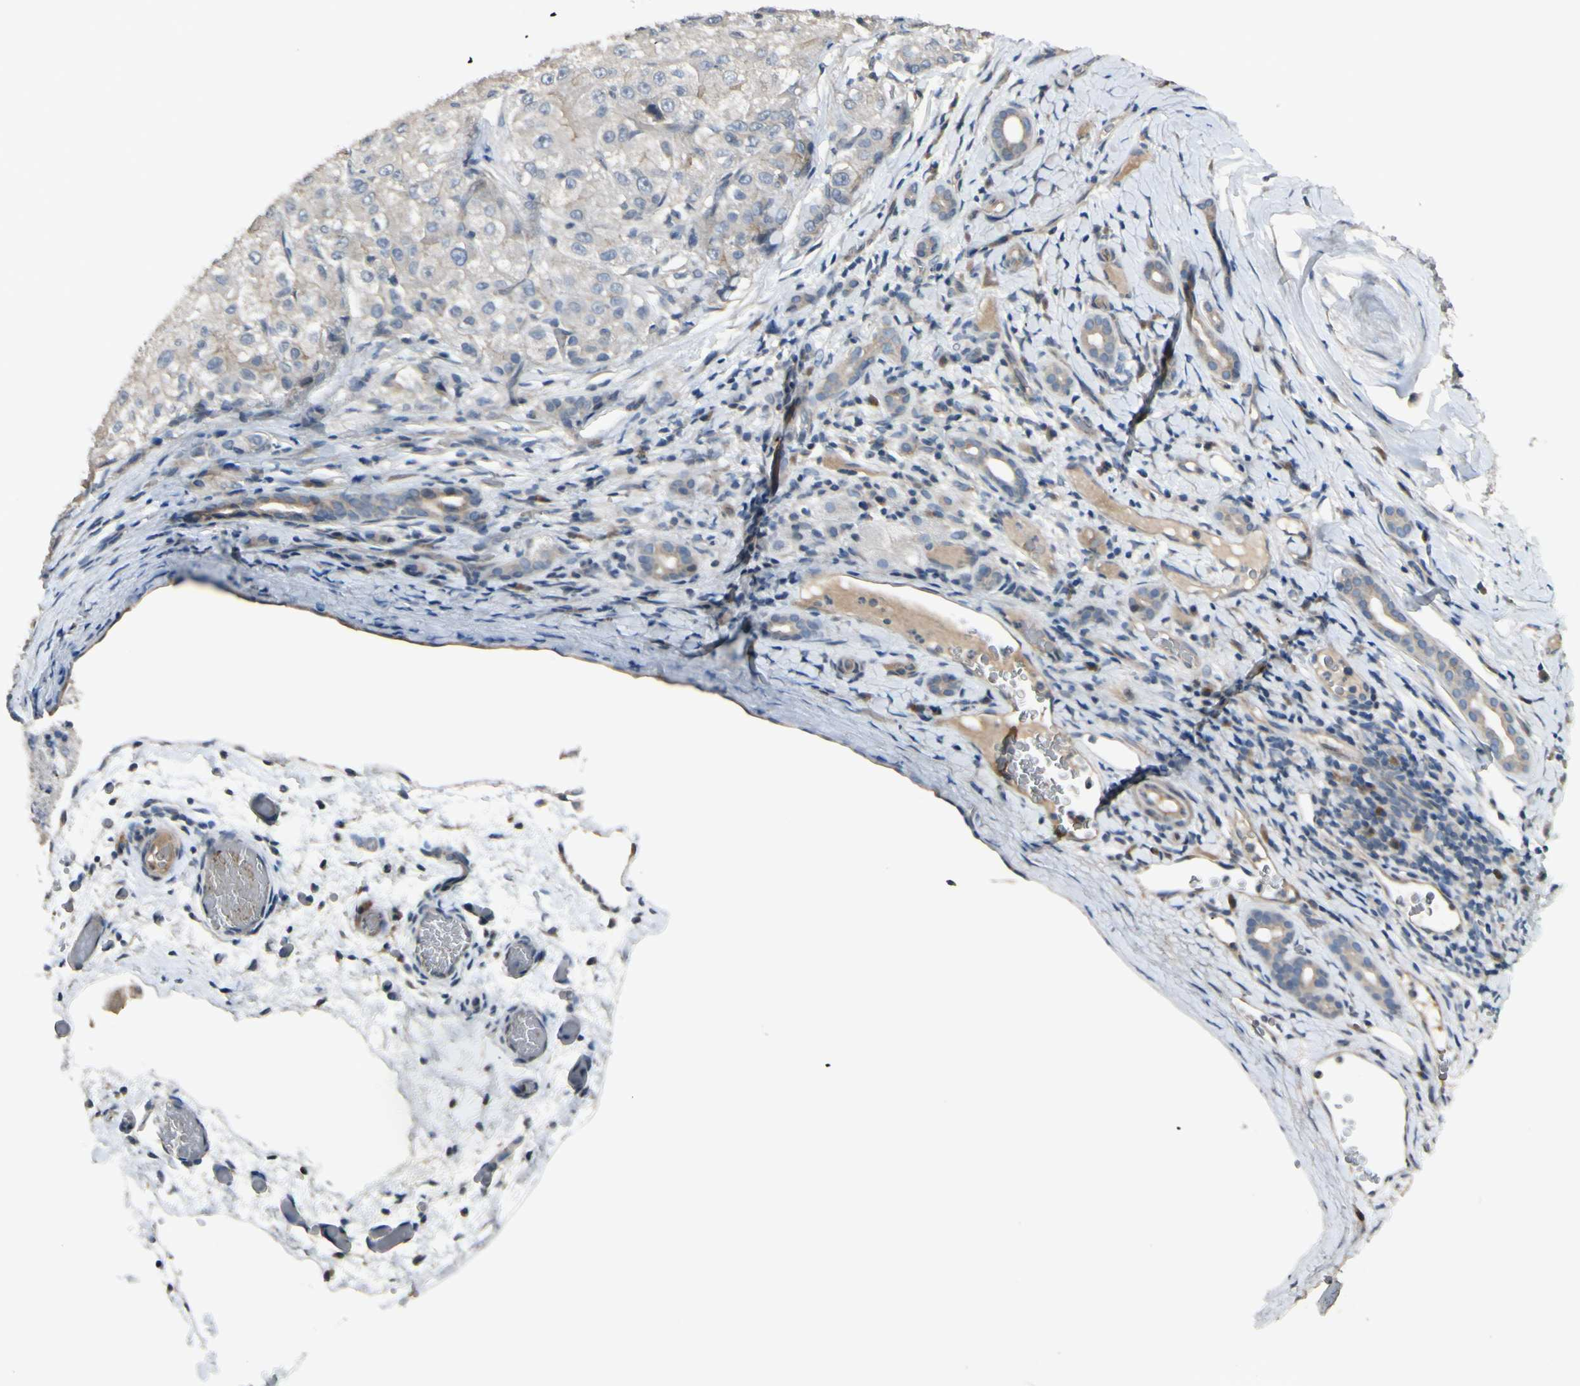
{"staining": {"intensity": "weak", "quantity": "<25%", "location": "cytoplasmic/membranous"}, "tissue": "liver cancer", "cell_type": "Tumor cells", "image_type": "cancer", "snomed": [{"axis": "morphology", "description": "Carcinoma, Hepatocellular, NOS"}, {"axis": "topography", "description": "Liver"}], "caption": "Immunohistochemistry (IHC) of liver cancer exhibits no staining in tumor cells. The staining was performed using DAB to visualize the protein expression in brown, while the nuclei were stained in blue with hematoxylin (Magnification: 20x).", "gene": "PPP3CB", "patient": {"sex": "male", "age": 80}}